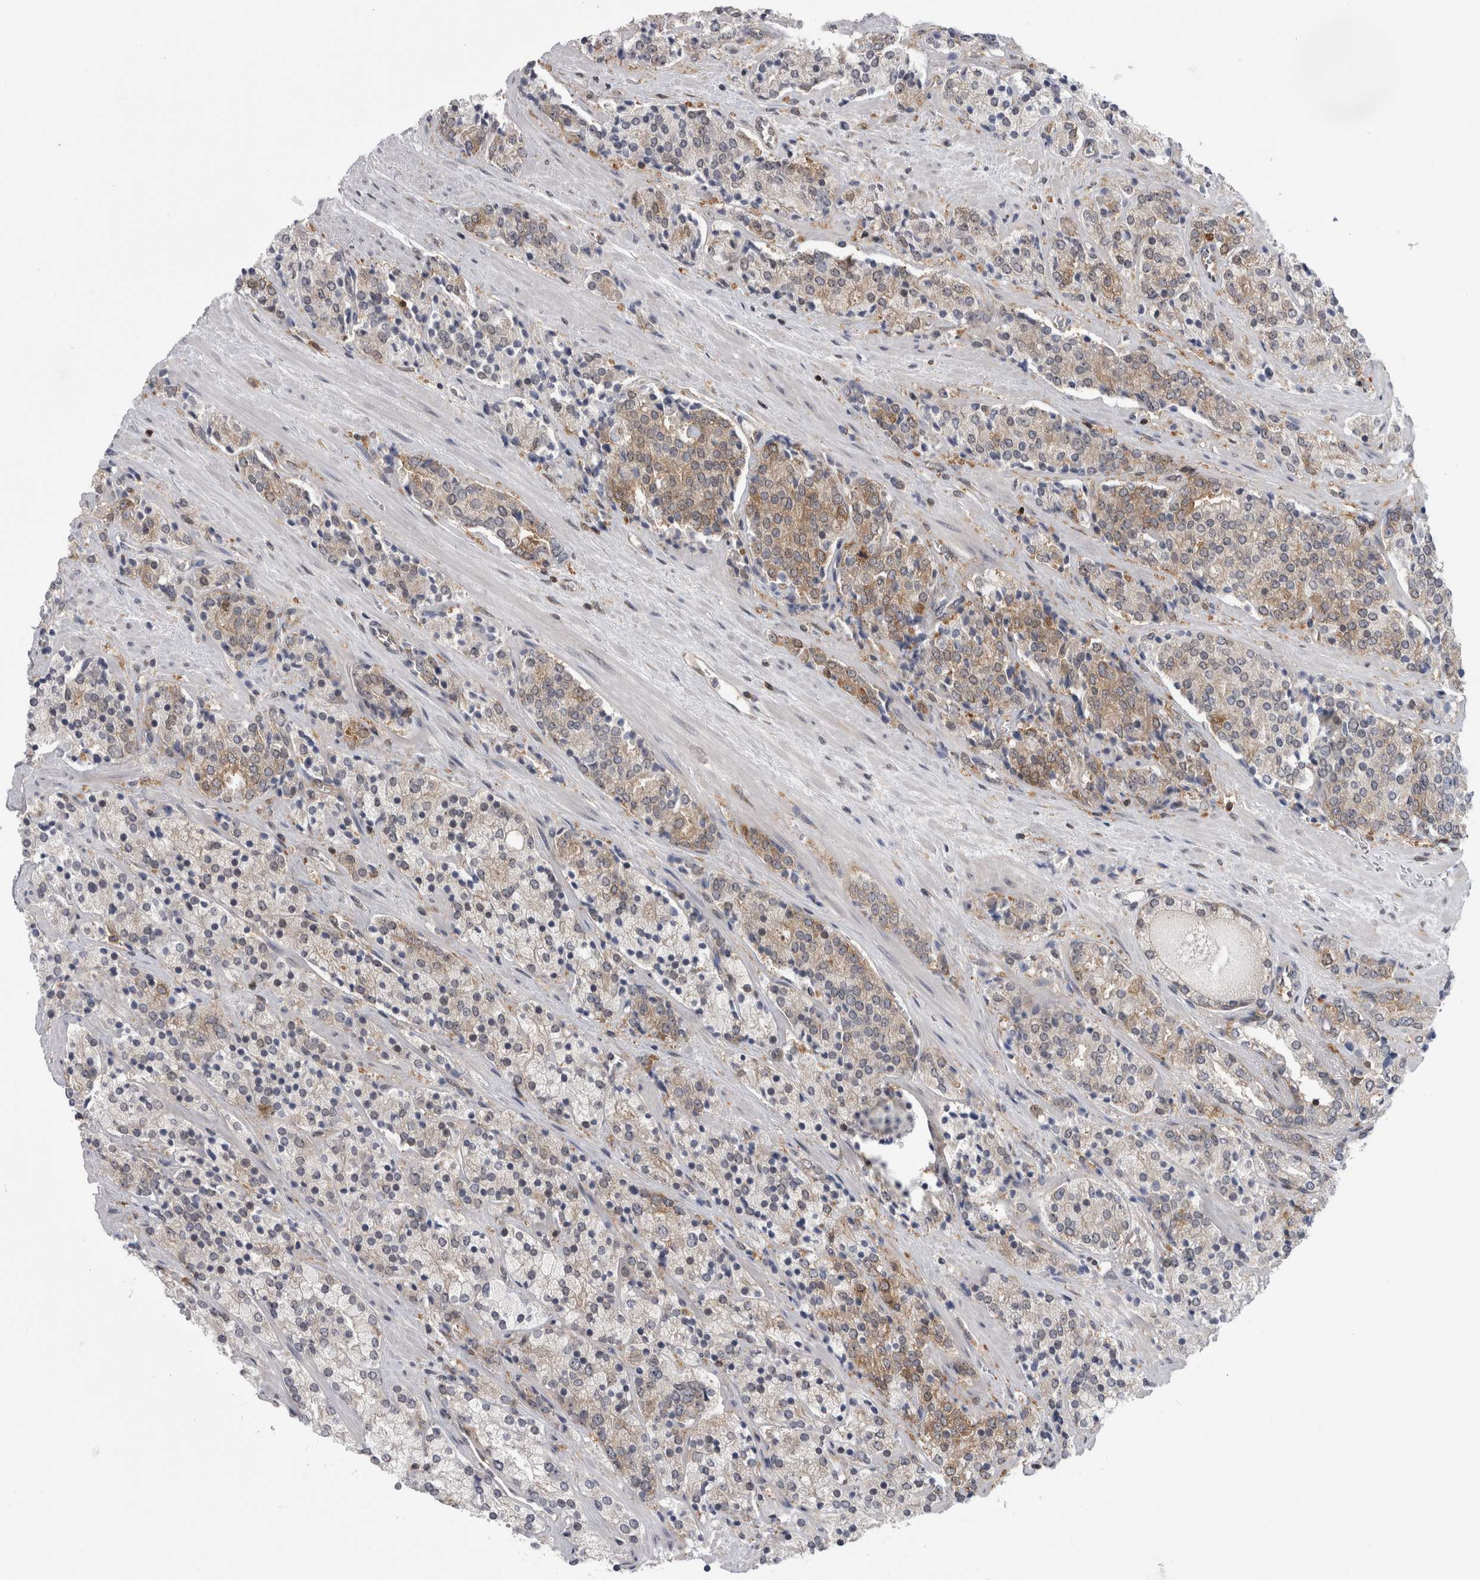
{"staining": {"intensity": "moderate", "quantity": "25%-75%", "location": "cytoplasmic/membranous"}, "tissue": "prostate cancer", "cell_type": "Tumor cells", "image_type": "cancer", "snomed": [{"axis": "morphology", "description": "Adenocarcinoma, High grade"}, {"axis": "topography", "description": "Prostate"}], "caption": "The micrograph exhibits staining of prostate cancer, revealing moderate cytoplasmic/membranous protein expression (brown color) within tumor cells.", "gene": "CACYBP", "patient": {"sex": "male", "age": 71}}